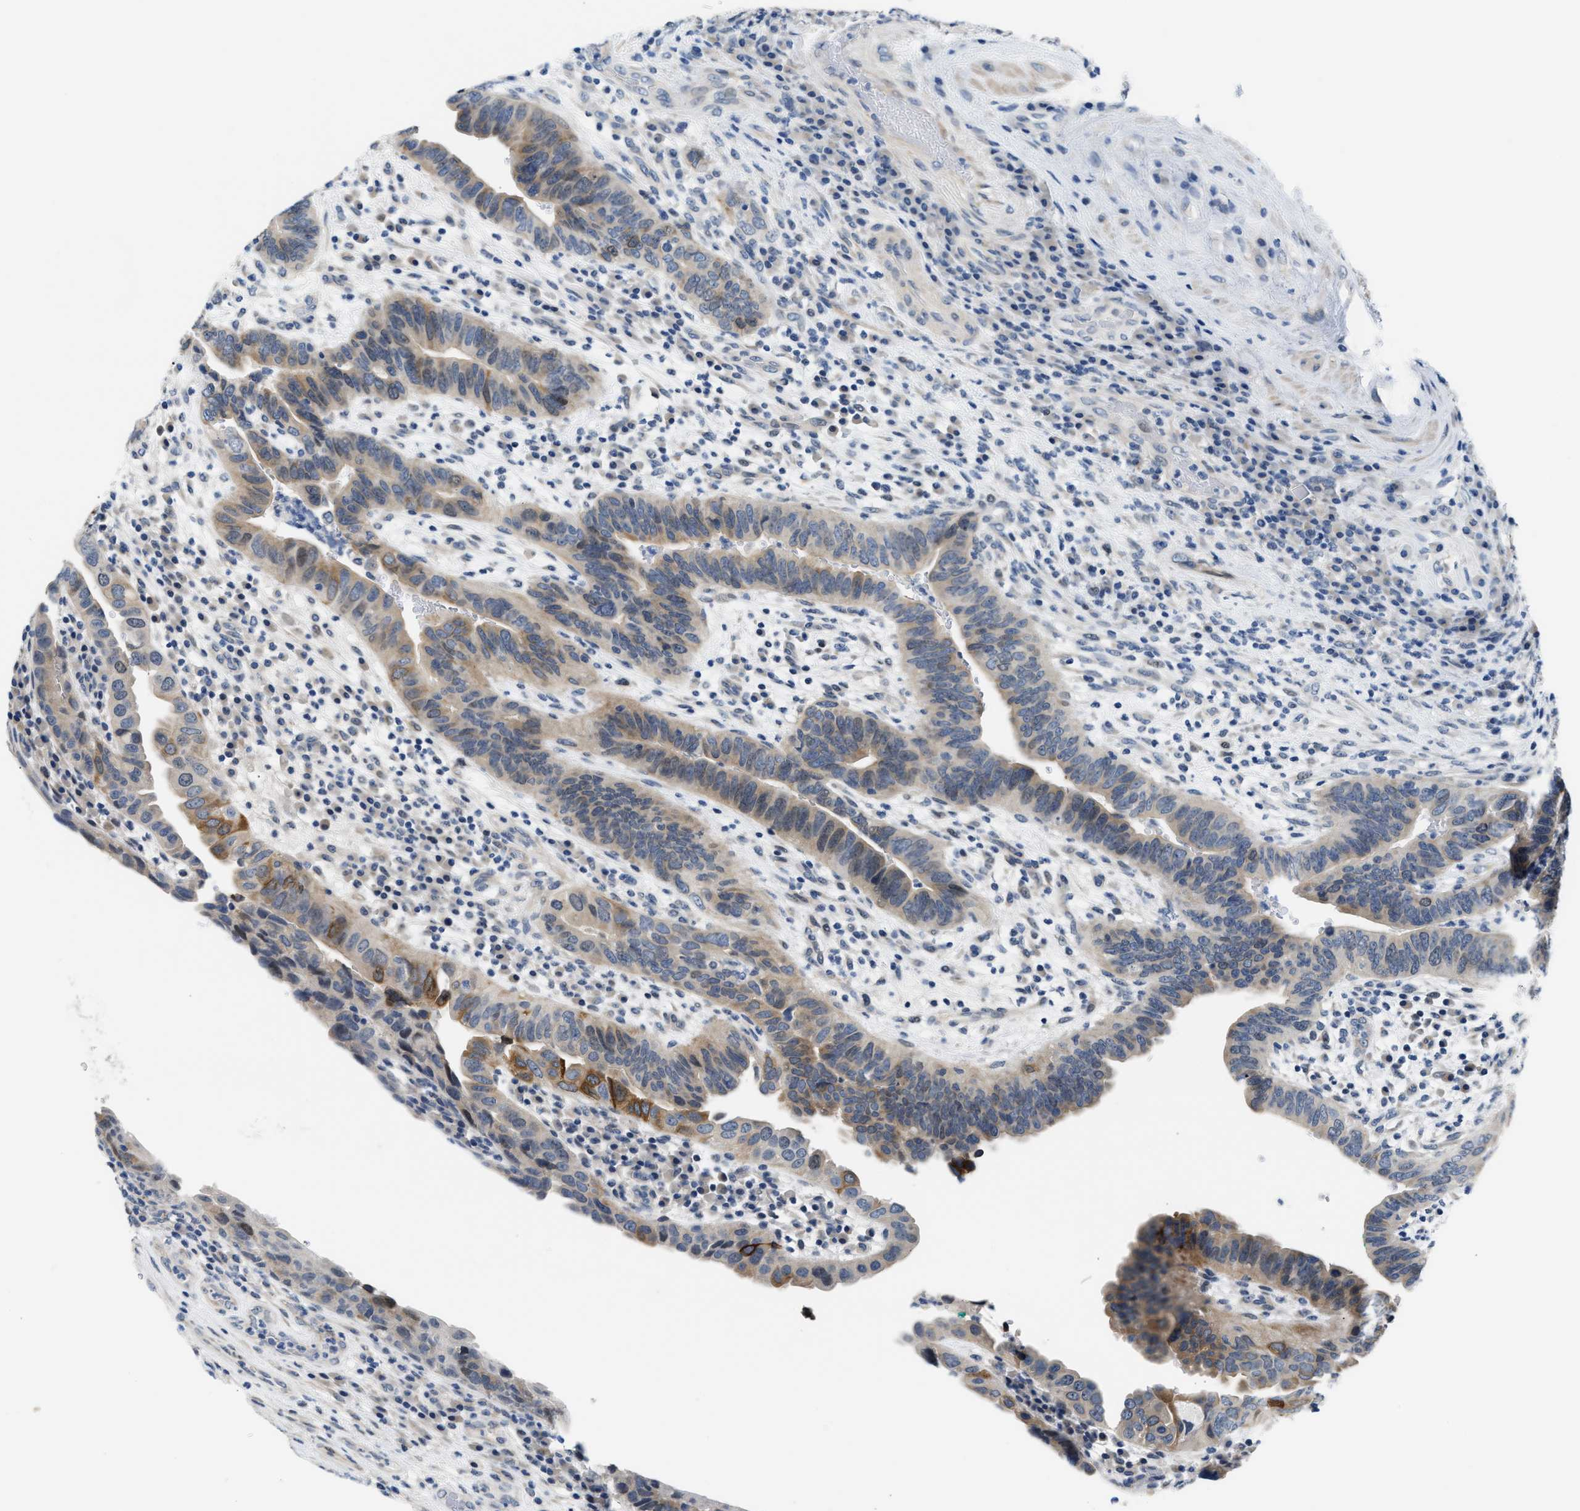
{"staining": {"intensity": "moderate", "quantity": "25%-75%", "location": "cytoplasmic/membranous"}, "tissue": "urothelial cancer", "cell_type": "Tumor cells", "image_type": "cancer", "snomed": [{"axis": "morphology", "description": "Urothelial carcinoma, High grade"}, {"axis": "topography", "description": "Urinary bladder"}], "caption": "Urothelial cancer tissue reveals moderate cytoplasmic/membranous staining in approximately 25%-75% of tumor cells Using DAB (brown) and hematoxylin (blue) stains, captured at high magnification using brightfield microscopy.", "gene": "CLGN", "patient": {"sex": "female", "age": 82}}